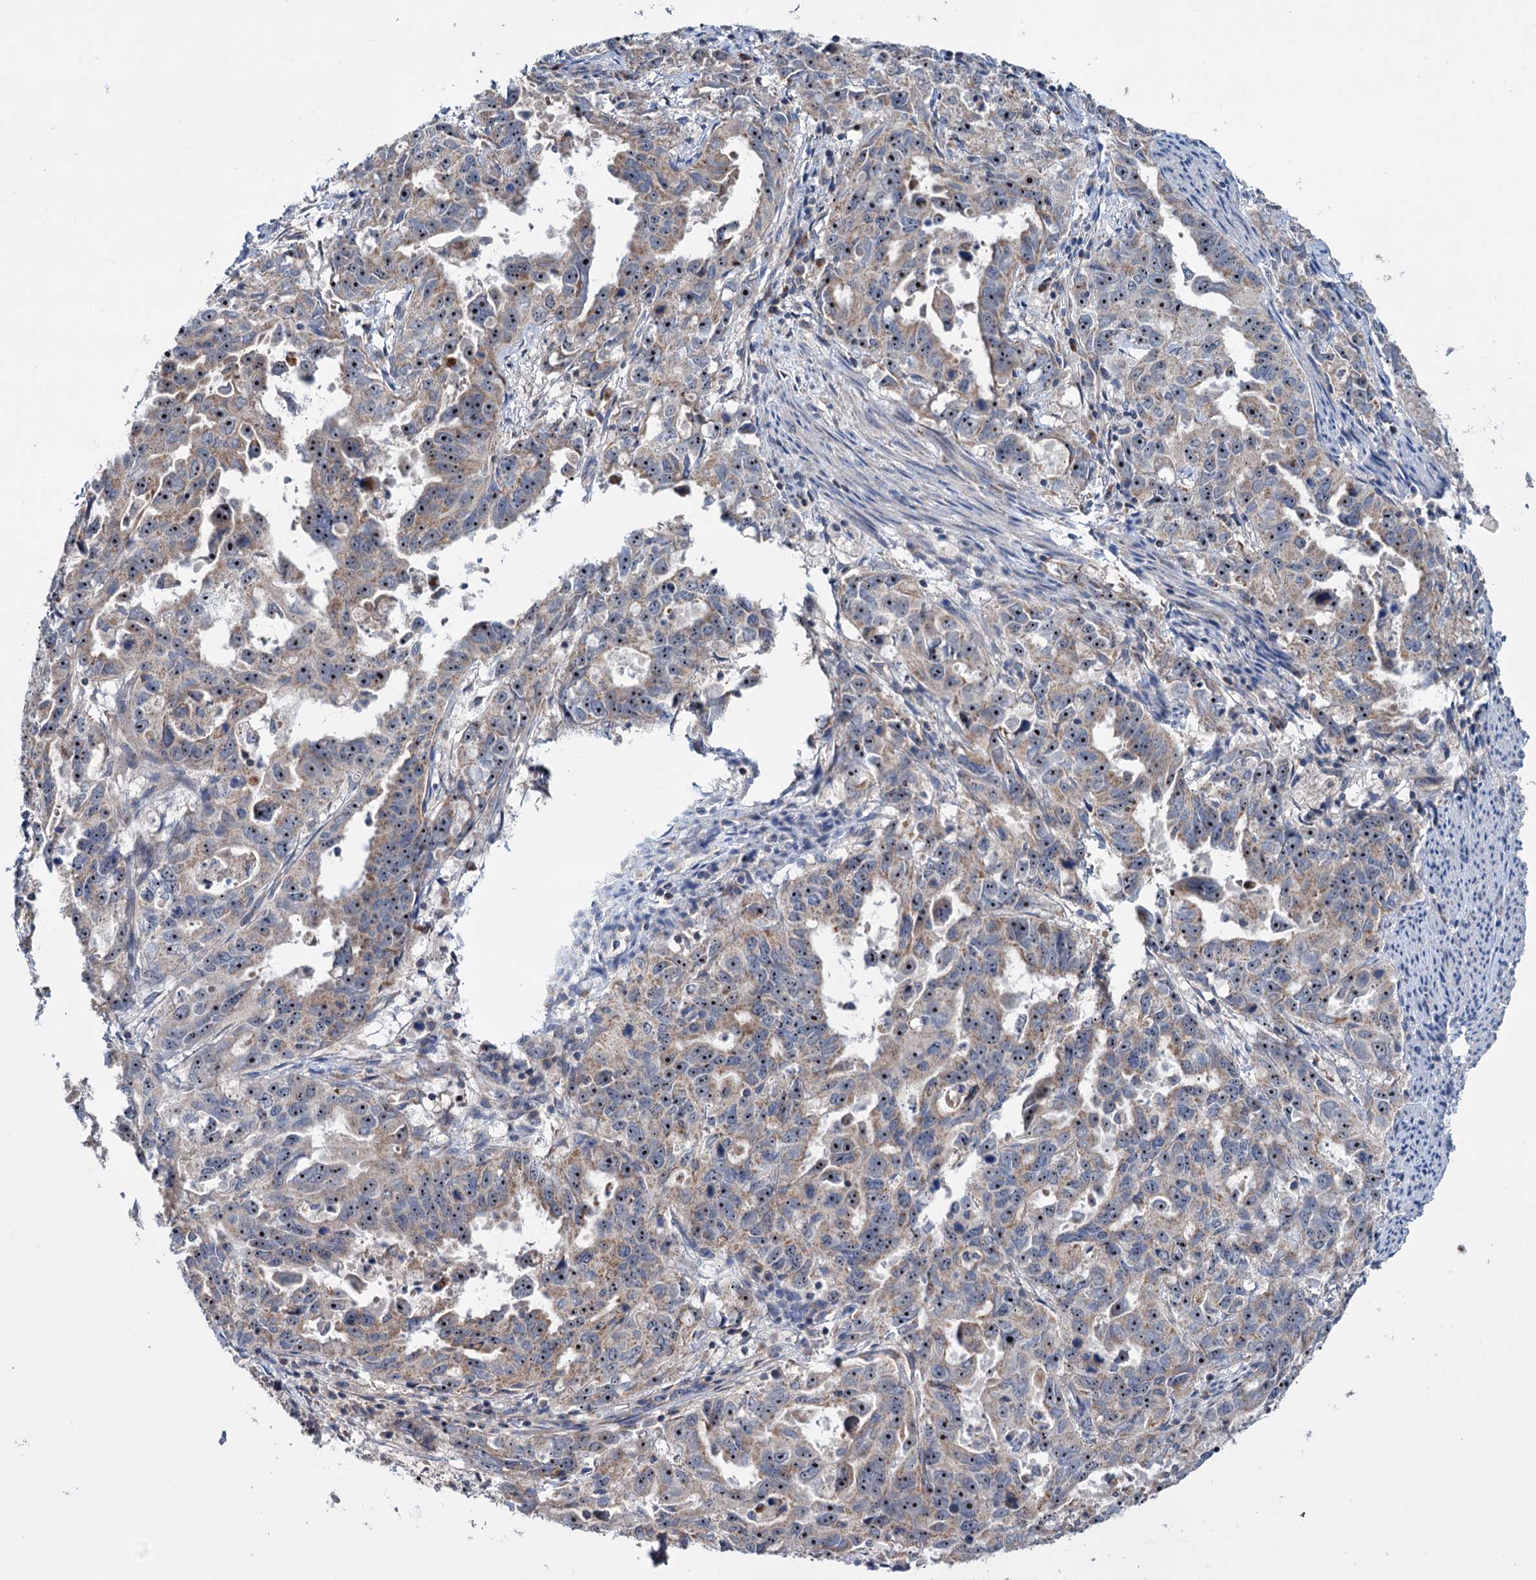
{"staining": {"intensity": "moderate", "quantity": ">75%", "location": "cytoplasmic/membranous,nuclear"}, "tissue": "endometrial cancer", "cell_type": "Tumor cells", "image_type": "cancer", "snomed": [{"axis": "morphology", "description": "Adenocarcinoma, NOS"}, {"axis": "topography", "description": "Endometrium"}], "caption": "IHC of endometrial cancer (adenocarcinoma) reveals medium levels of moderate cytoplasmic/membranous and nuclear positivity in about >75% of tumor cells.", "gene": "HTR3B", "patient": {"sex": "female", "age": 65}}